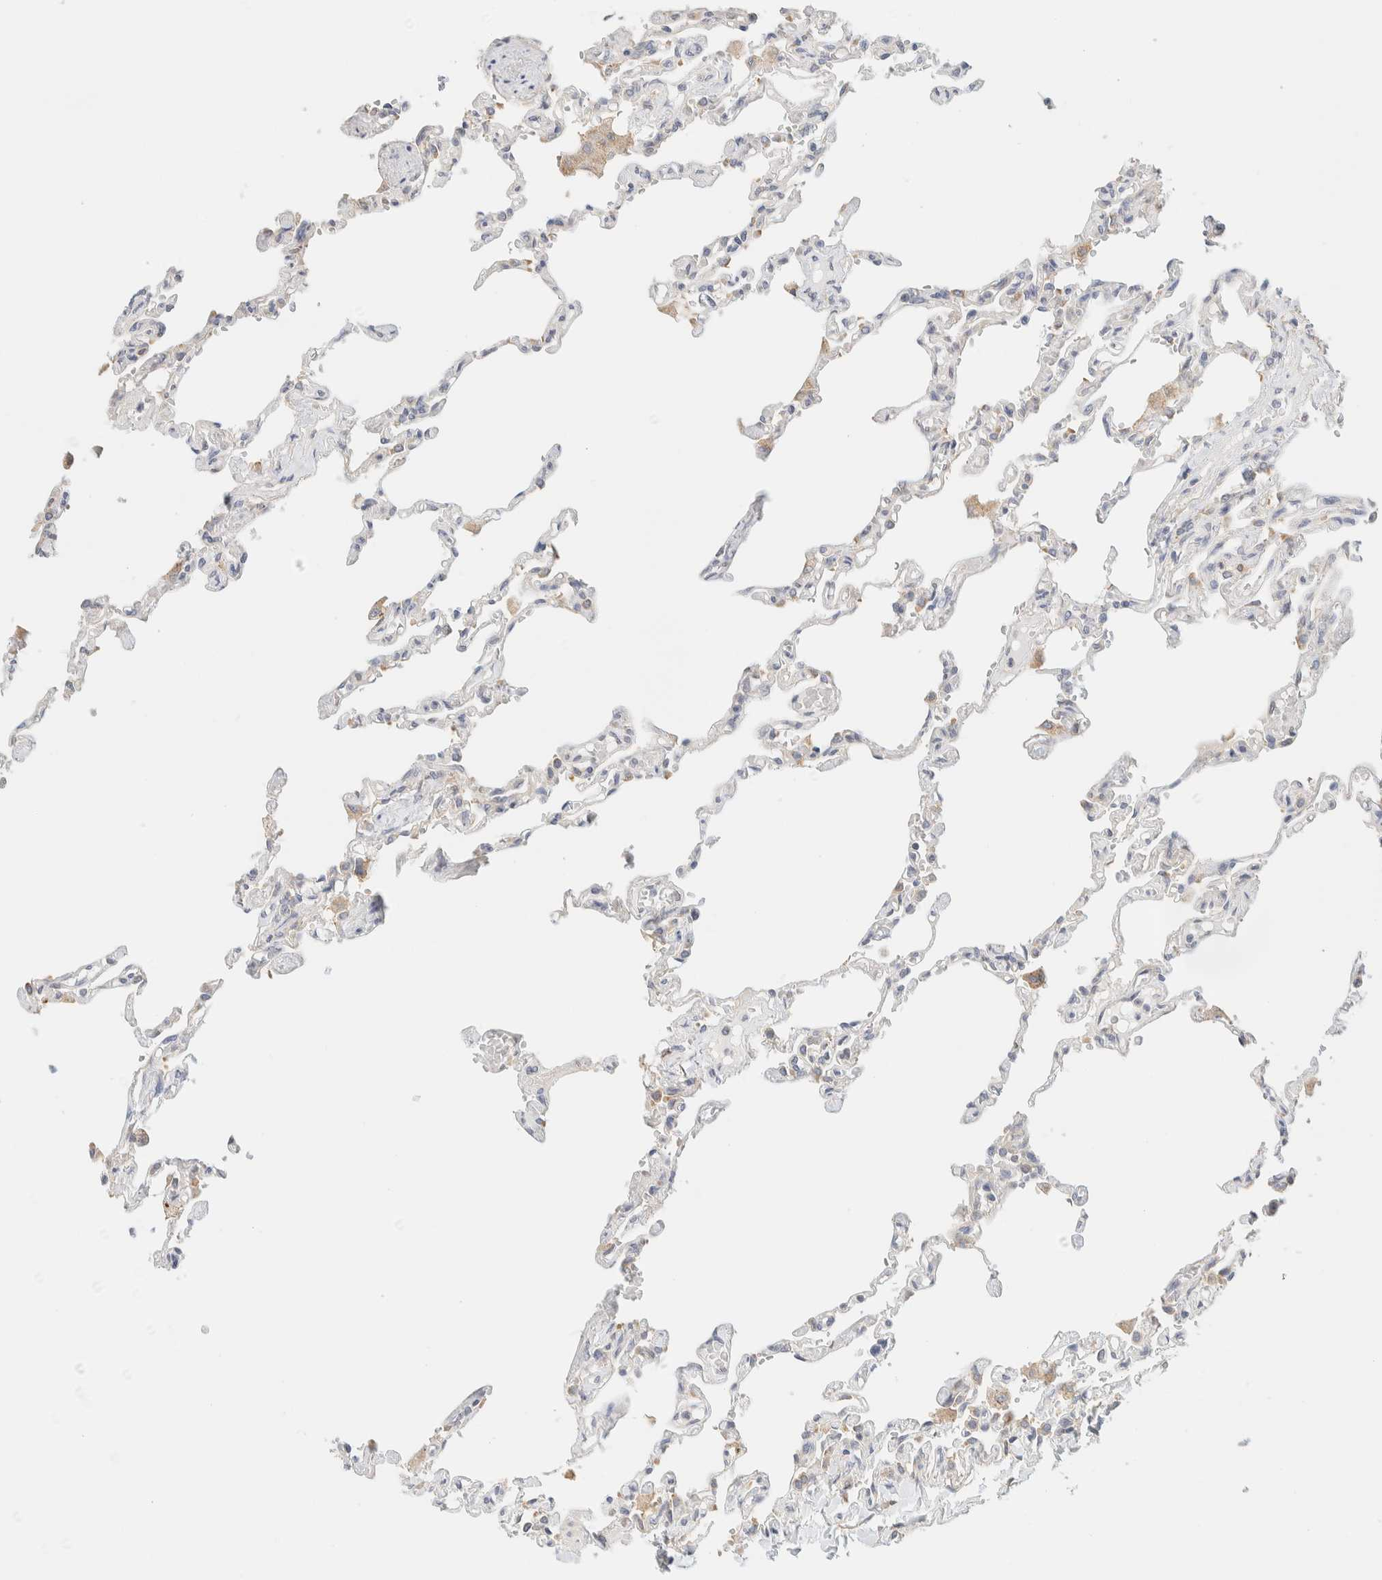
{"staining": {"intensity": "negative", "quantity": "none", "location": "none"}, "tissue": "lung", "cell_type": "Alveolar cells", "image_type": "normal", "snomed": [{"axis": "morphology", "description": "Normal tissue, NOS"}, {"axis": "topography", "description": "Lung"}], "caption": "Immunohistochemical staining of benign human lung displays no significant positivity in alveolar cells.", "gene": "NT5C", "patient": {"sex": "male", "age": 21}}